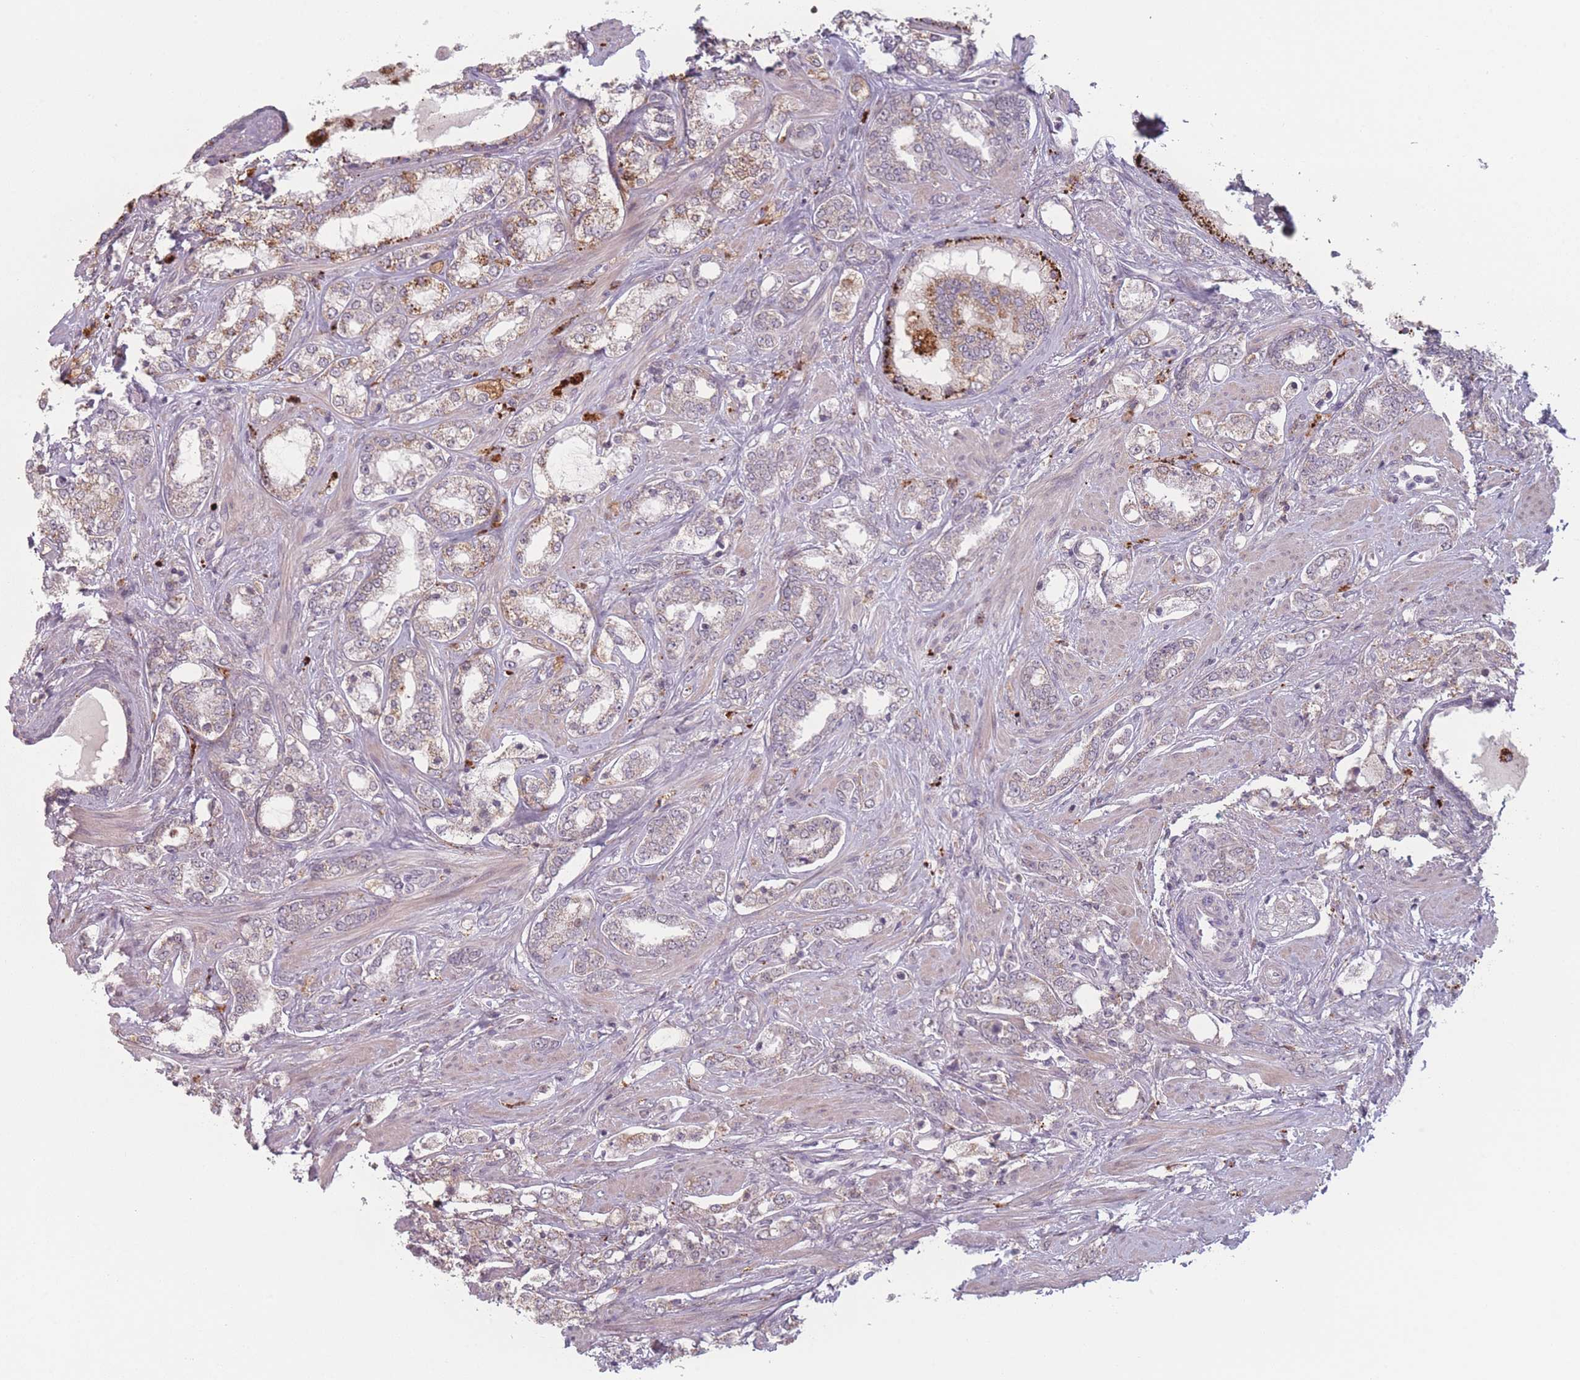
{"staining": {"intensity": "moderate", "quantity": "<25%", "location": "cytoplasmic/membranous"}, "tissue": "prostate cancer", "cell_type": "Tumor cells", "image_type": "cancer", "snomed": [{"axis": "morphology", "description": "Adenocarcinoma, High grade"}, {"axis": "topography", "description": "Prostate"}], "caption": "Moderate cytoplasmic/membranous expression for a protein is appreciated in approximately <25% of tumor cells of high-grade adenocarcinoma (prostate) using immunohistochemistry (IHC).", "gene": "OR10C1", "patient": {"sex": "male", "age": 64}}